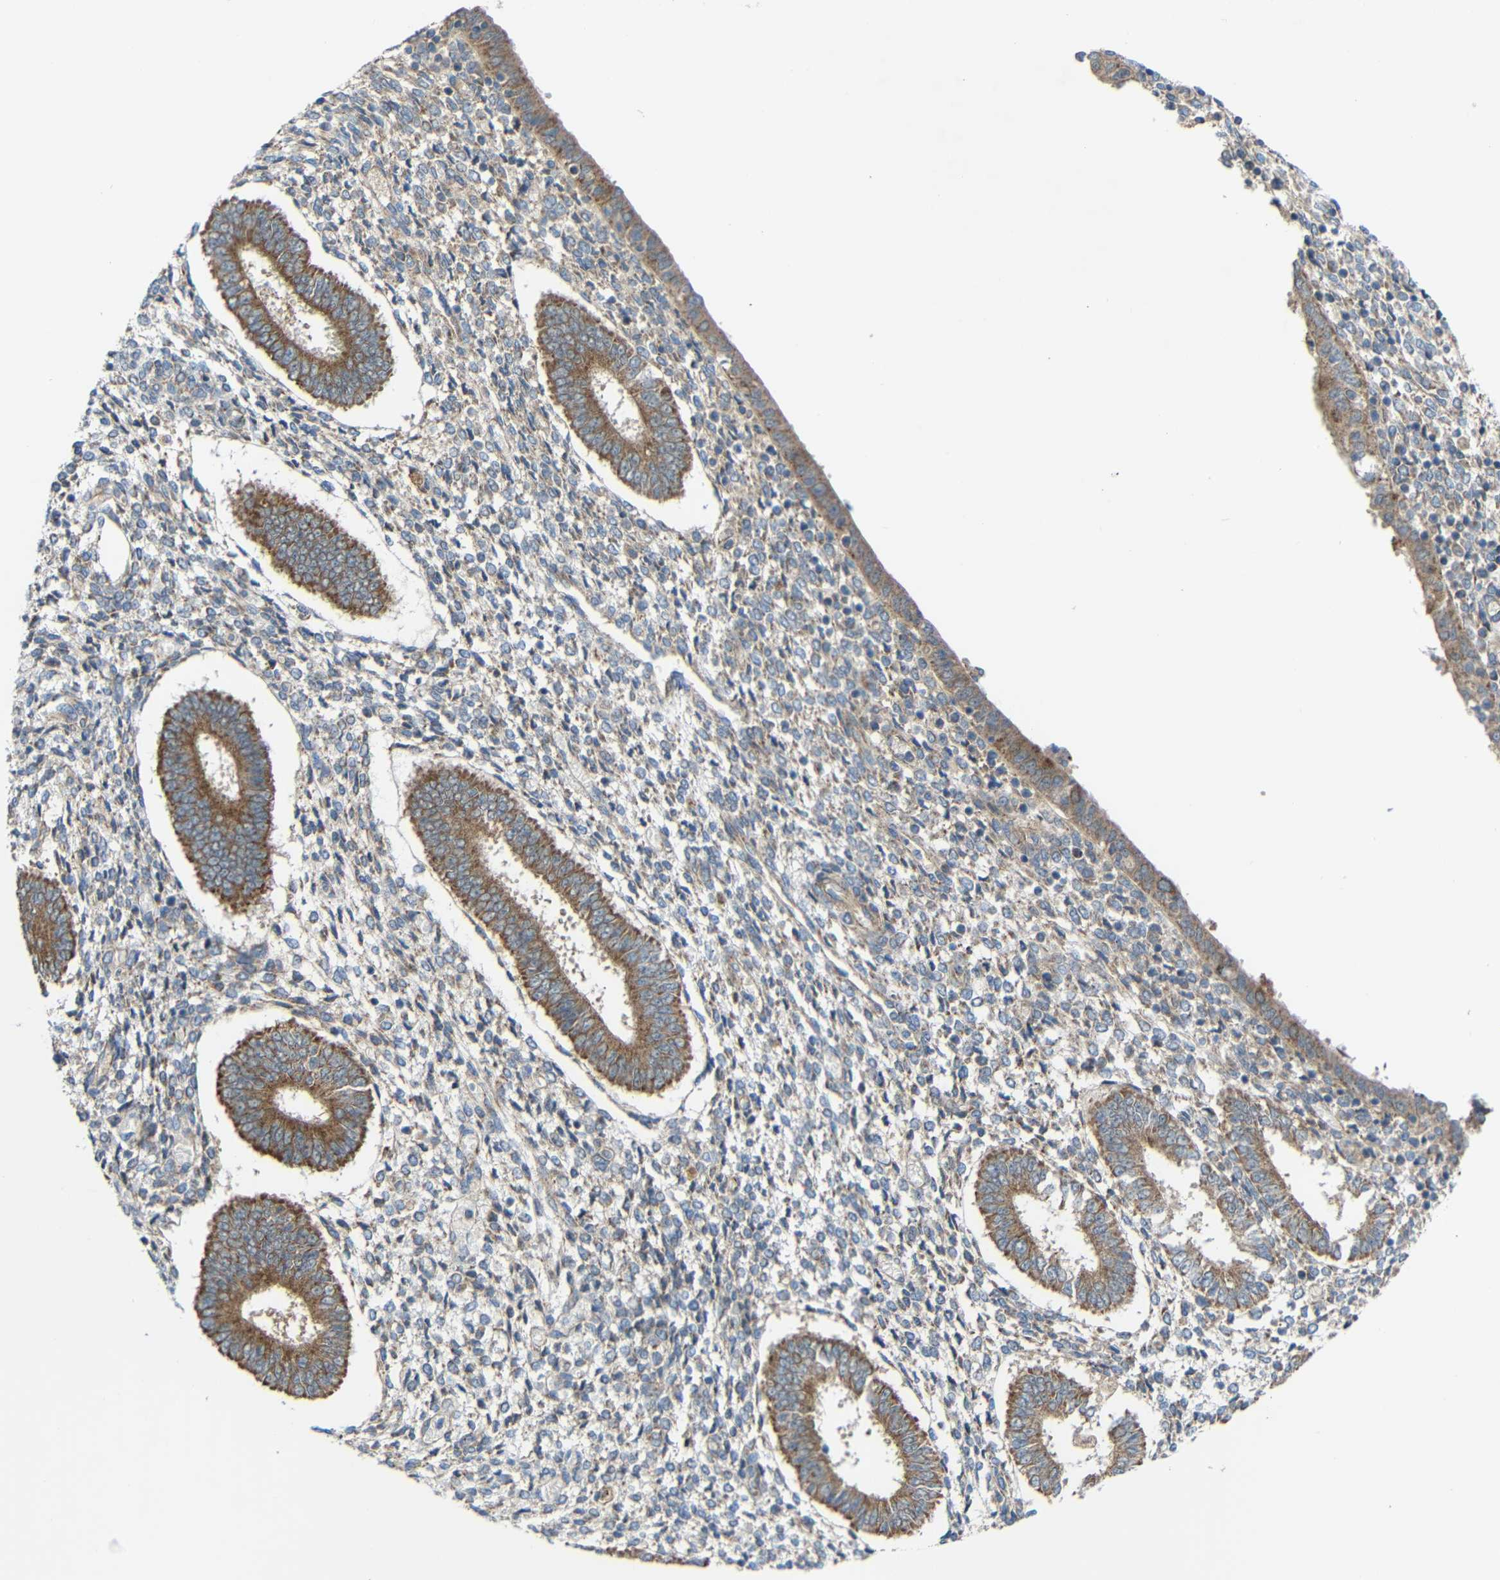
{"staining": {"intensity": "negative", "quantity": "none", "location": "none"}, "tissue": "endometrium", "cell_type": "Cells in endometrial stroma", "image_type": "normal", "snomed": [{"axis": "morphology", "description": "Normal tissue, NOS"}, {"axis": "topography", "description": "Endometrium"}], "caption": "This is an immunohistochemistry photomicrograph of normal human endometrium. There is no staining in cells in endometrial stroma.", "gene": "TMEM25", "patient": {"sex": "female", "age": 35}}